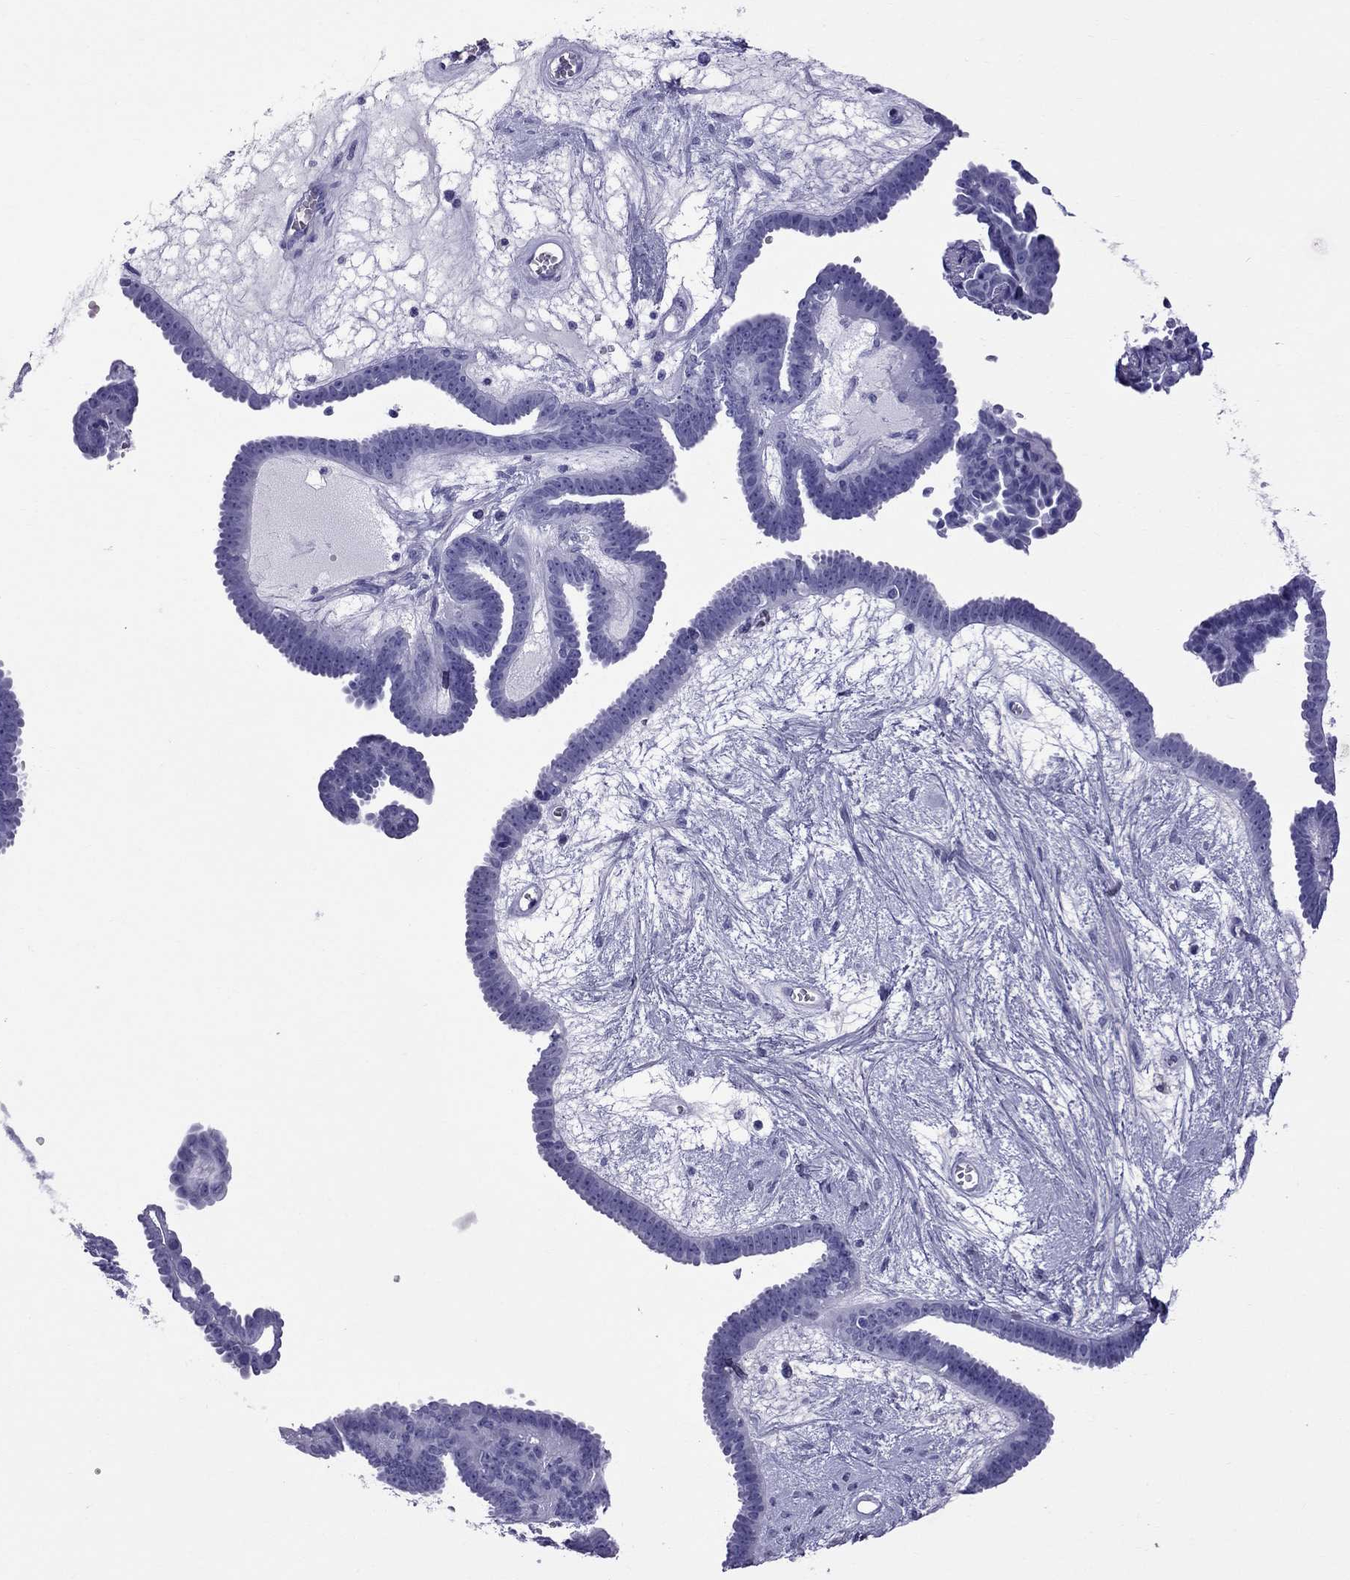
{"staining": {"intensity": "negative", "quantity": "none", "location": "none"}, "tissue": "ovarian cancer", "cell_type": "Tumor cells", "image_type": "cancer", "snomed": [{"axis": "morphology", "description": "Cystadenocarcinoma, serous, NOS"}, {"axis": "topography", "description": "Ovary"}], "caption": "Ovarian serous cystadenocarcinoma was stained to show a protein in brown. There is no significant staining in tumor cells.", "gene": "SCART1", "patient": {"sex": "female", "age": 71}}